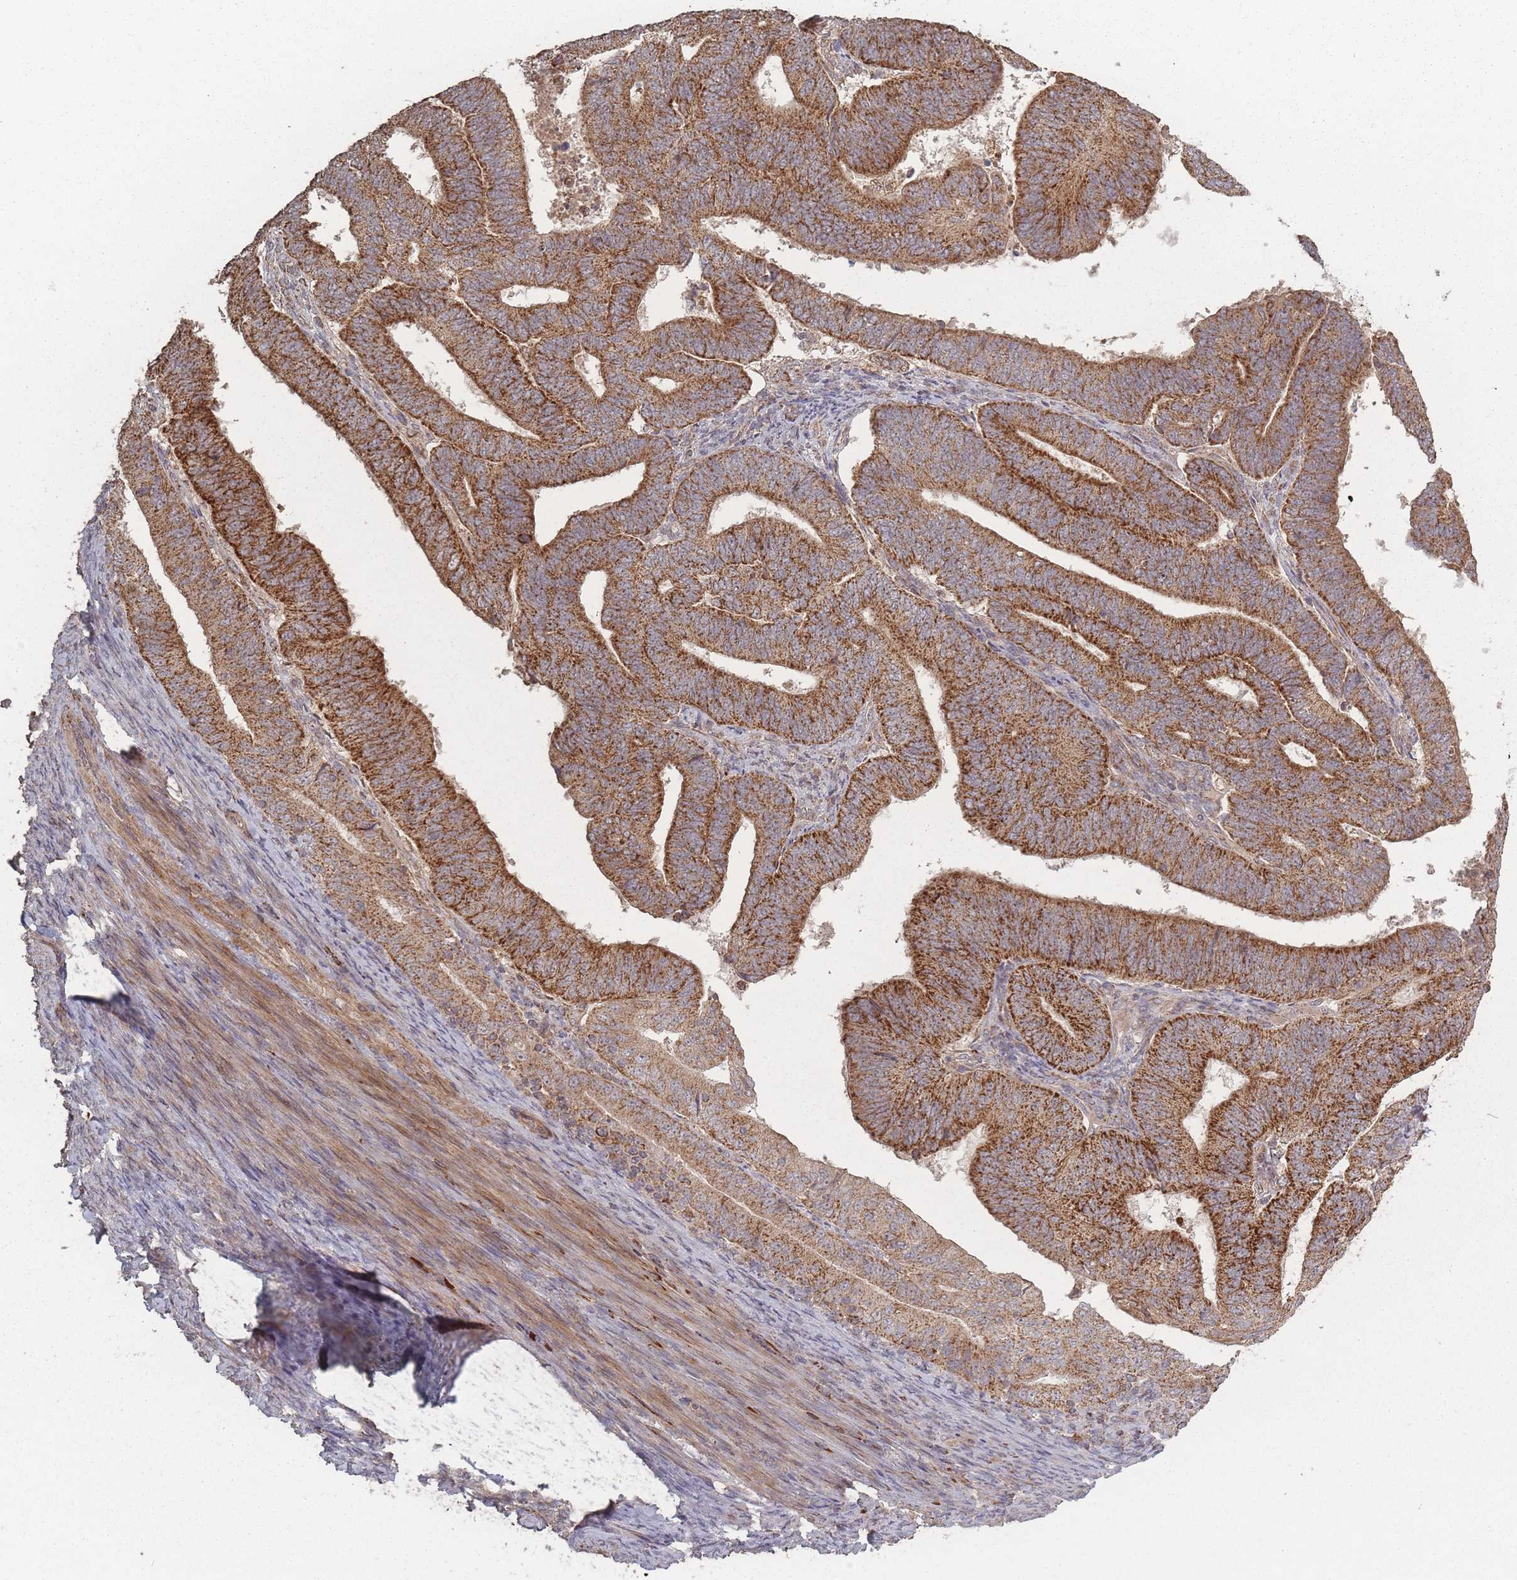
{"staining": {"intensity": "strong", "quantity": ">75%", "location": "cytoplasmic/membranous"}, "tissue": "endometrial cancer", "cell_type": "Tumor cells", "image_type": "cancer", "snomed": [{"axis": "morphology", "description": "Adenocarcinoma, NOS"}, {"axis": "topography", "description": "Endometrium"}], "caption": "This is a photomicrograph of immunohistochemistry staining of endometrial adenocarcinoma, which shows strong positivity in the cytoplasmic/membranous of tumor cells.", "gene": "LYRM7", "patient": {"sex": "female", "age": 70}}